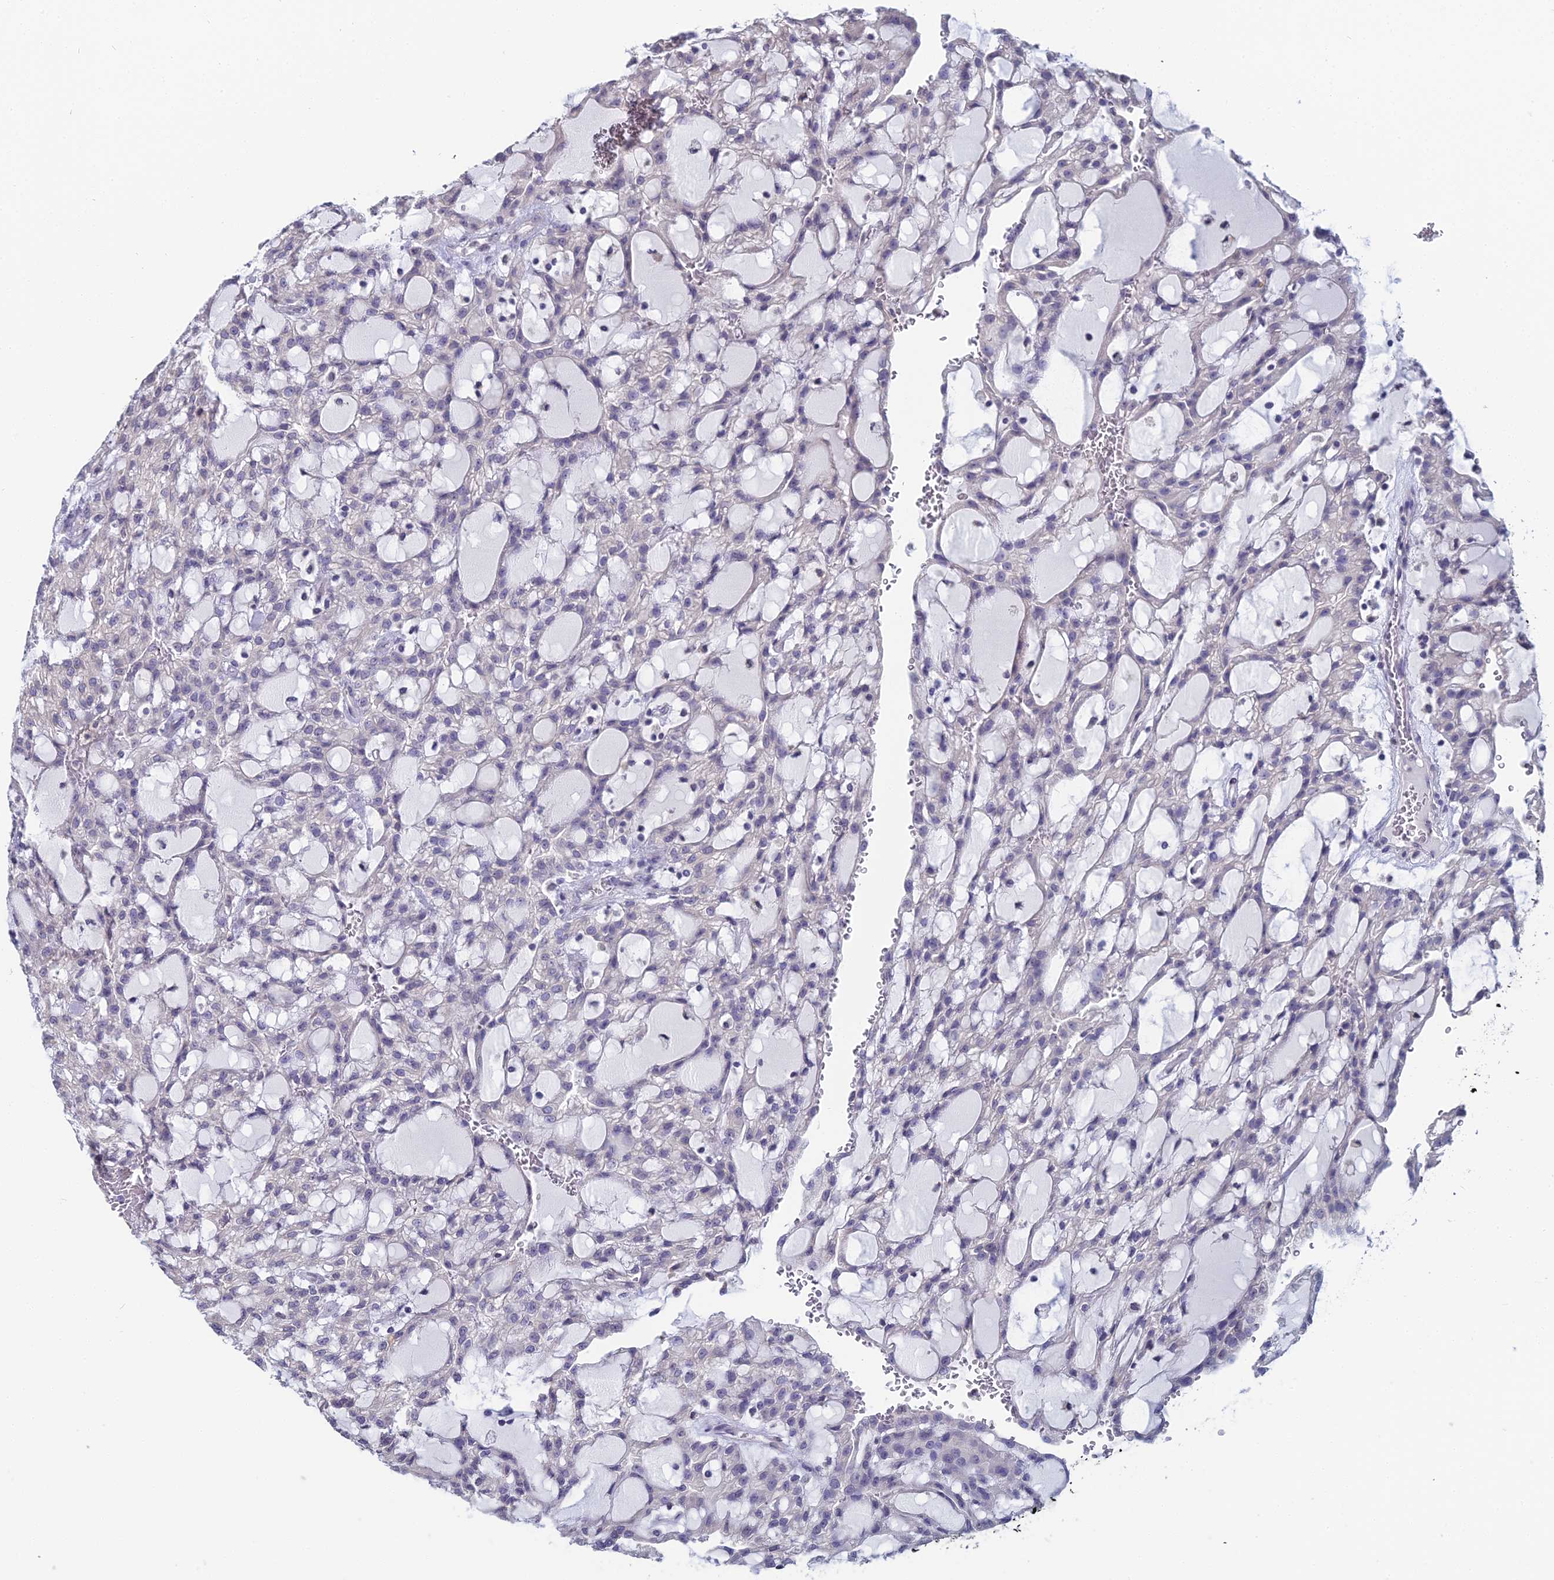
{"staining": {"intensity": "negative", "quantity": "none", "location": "none"}, "tissue": "renal cancer", "cell_type": "Tumor cells", "image_type": "cancer", "snomed": [{"axis": "morphology", "description": "Adenocarcinoma, NOS"}, {"axis": "topography", "description": "Kidney"}], "caption": "Tumor cells are negative for brown protein staining in renal cancer (adenocarcinoma).", "gene": "PRR22", "patient": {"sex": "male", "age": 63}}